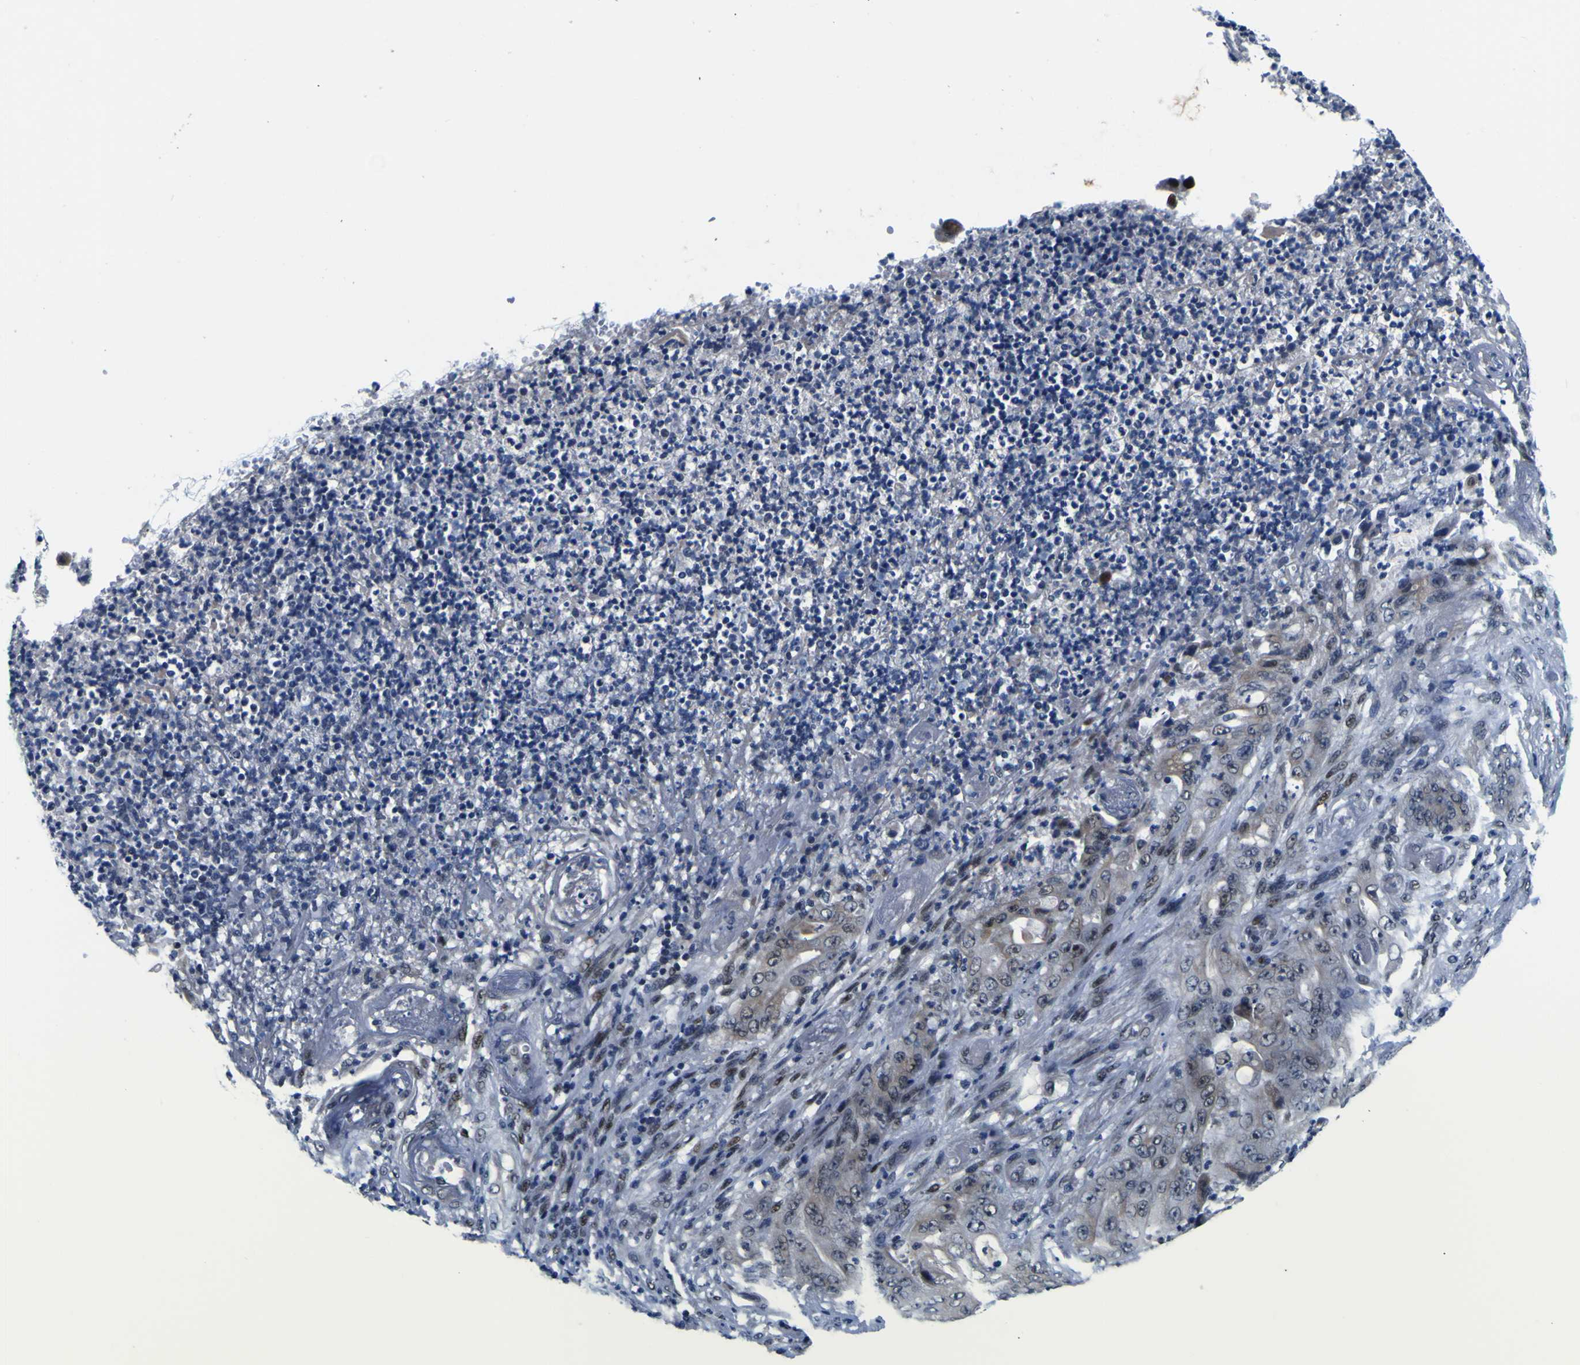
{"staining": {"intensity": "negative", "quantity": "none", "location": "none"}, "tissue": "stomach cancer", "cell_type": "Tumor cells", "image_type": "cancer", "snomed": [{"axis": "morphology", "description": "Adenocarcinoma, NOS"}, {"axis": "topography", "description": "Stomach"}], "caption": "There is no significant staining in tumor cells of stomach cancer.", "gene": "CUL4B", "patient": {"sex": "female", "age": 73}}